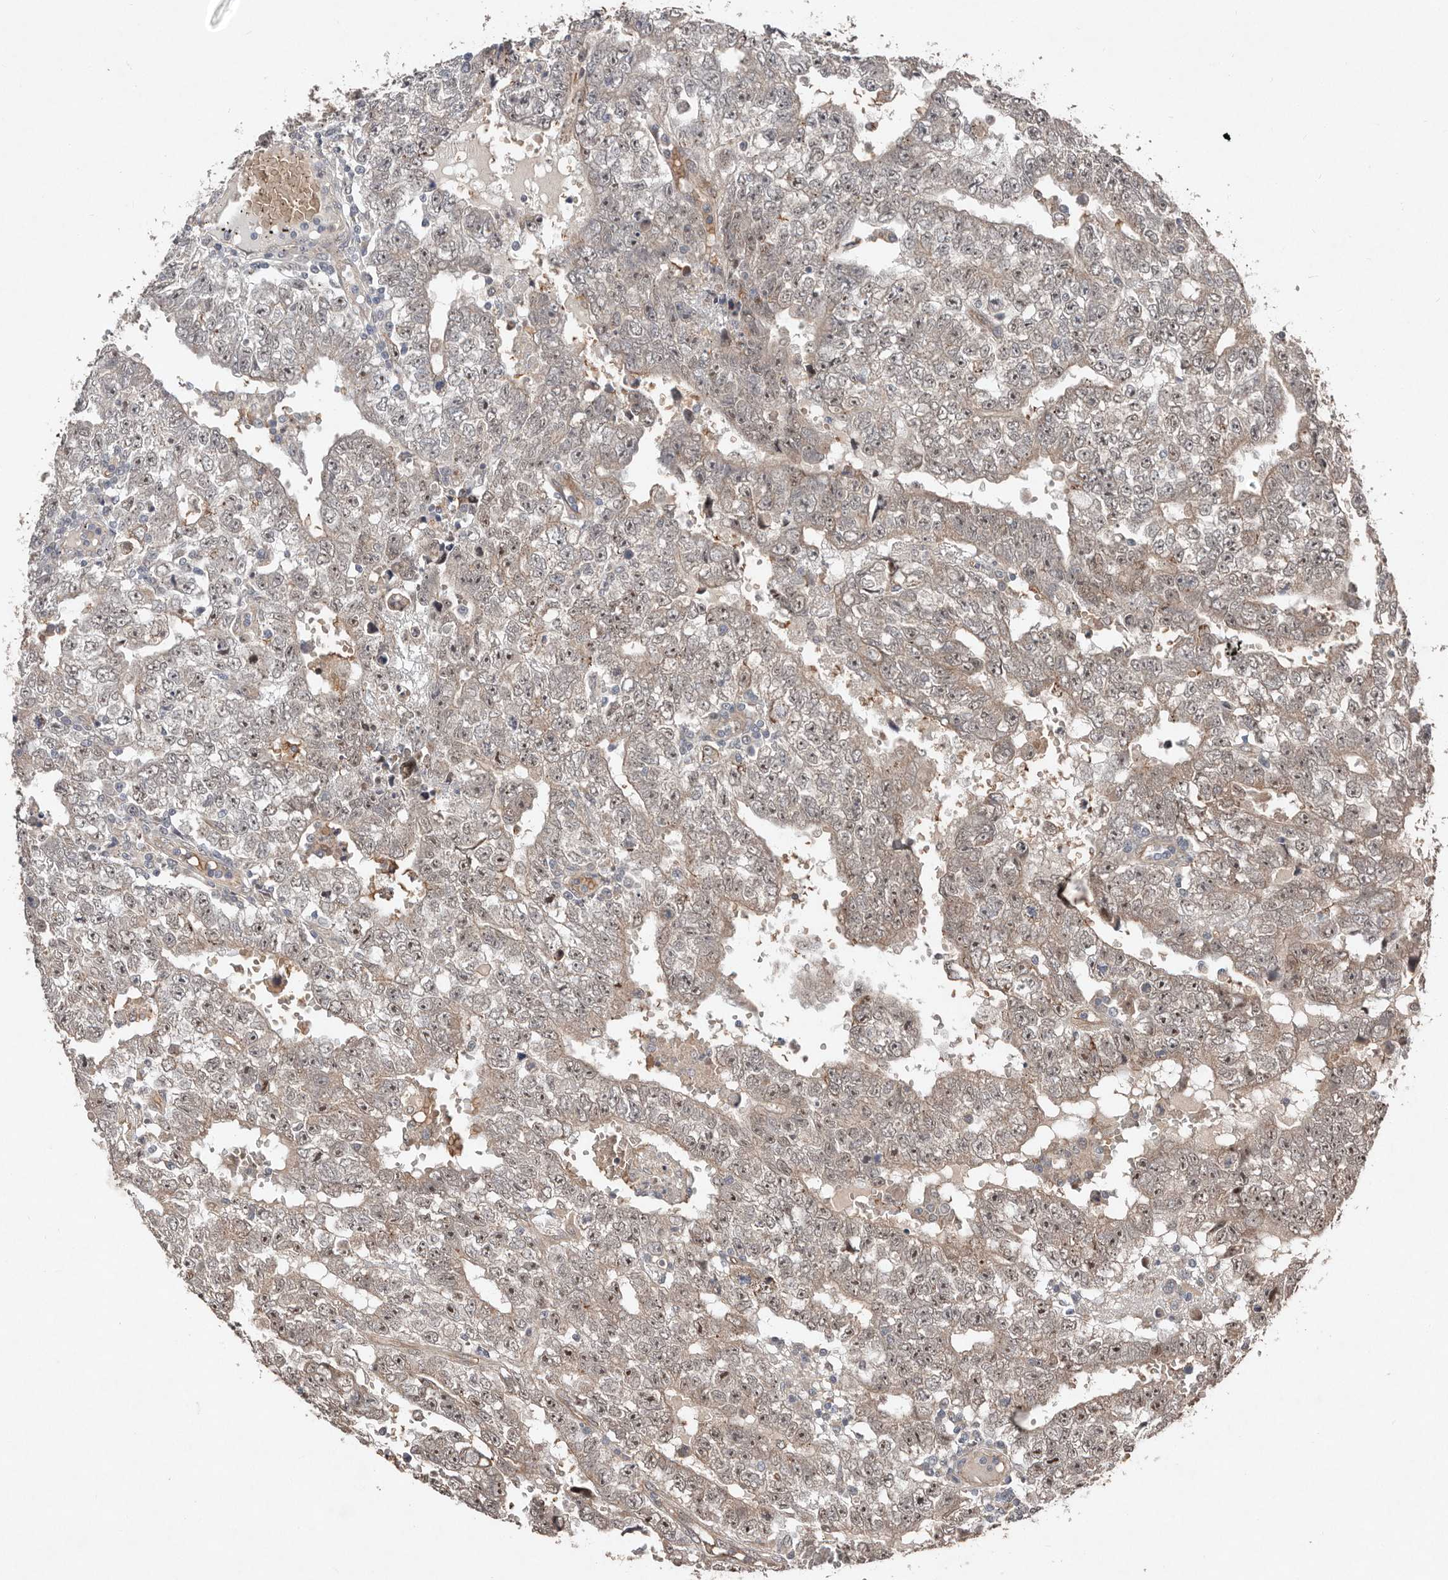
{"staining": {"intensity": "weak", "quantity": ">75%", "location": "nuclear"}, "tissue": "testis cancer", "cell_type": "Tumor cells", "image_type": "cancer", "snomed": [{"axis": "morphology", "description": "Carcinoma, Embryonal, NOS"}, {"axis": "topography", "description": "Testis"}], "caption": "Immunohistochemistry (IHC) (DAB) staining of human embryonal carcinoma (testis) displays weak nuclear protein staining in approximately >75% of tumor cells. The staining was performed using DAB to visualize the protein expression in brown, while the nuclei were stained in blue with hematoxylin (Magnification: 20x).", "gene": "DIP2C", "patient": {"sex": "male", "age": 25}}